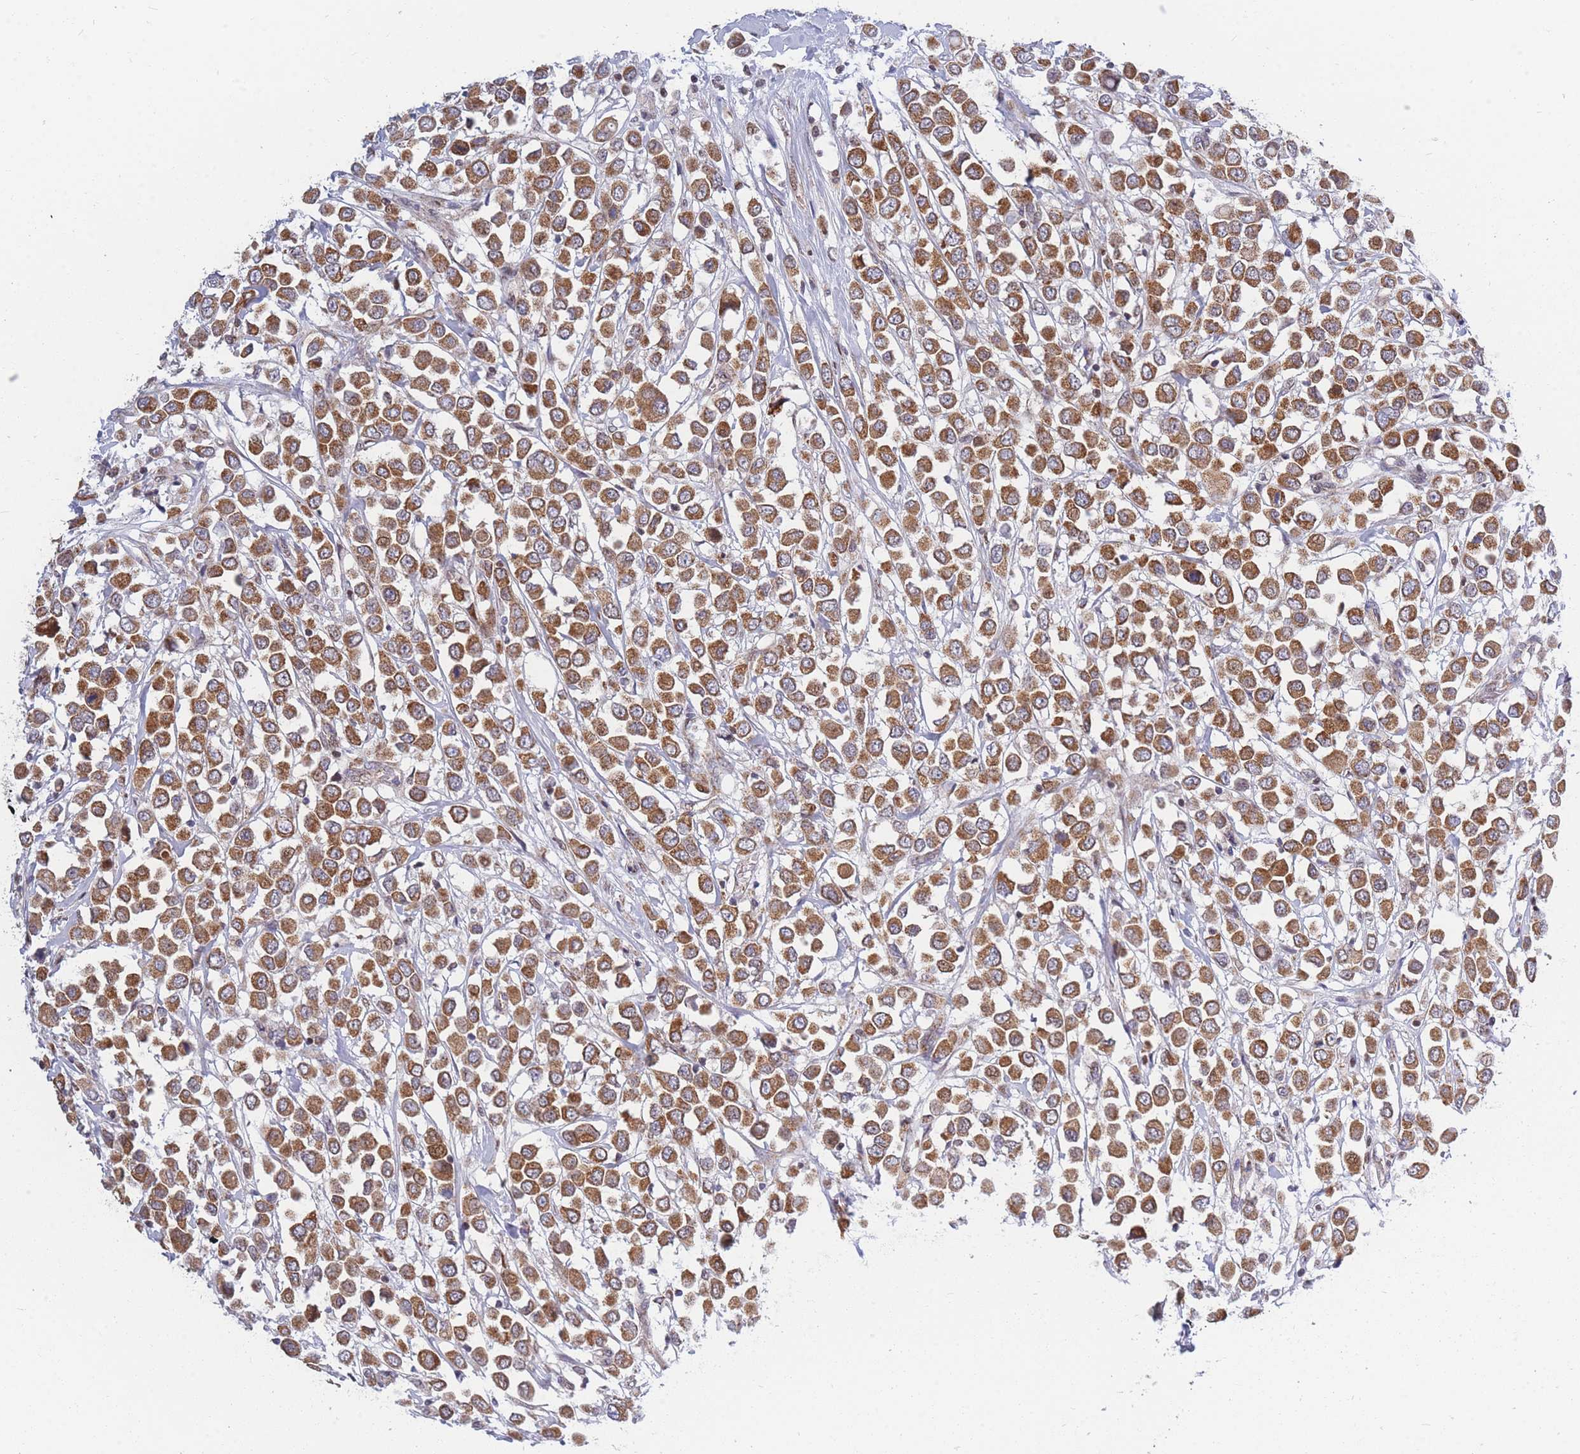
{"staining": {"intensity": "moderate", "quantity": ">75%", "location": "cytoplasmic/membranous"}, "tissue": "breast cancer", "cell_type": "Tumor cells", "image_type": "cancer", "snomed": [{"axis": "morphology", "description": "Duct carcinoma"}, {"axis": "topography", "description": "Breast"}], "caption": "Immunohistochemistry photomicrograph of neoplastic tissue: human breast invasive ductal carcinoma stained using IHC exhibits medium levels of moderate protein expression localized specifically in the cytoplasmic/membranous of tumor cells, appearing as a cytoplasmic/membranous brown color.", "gene": "MOB4", "patient": {"sex": "female", "age": 61}}